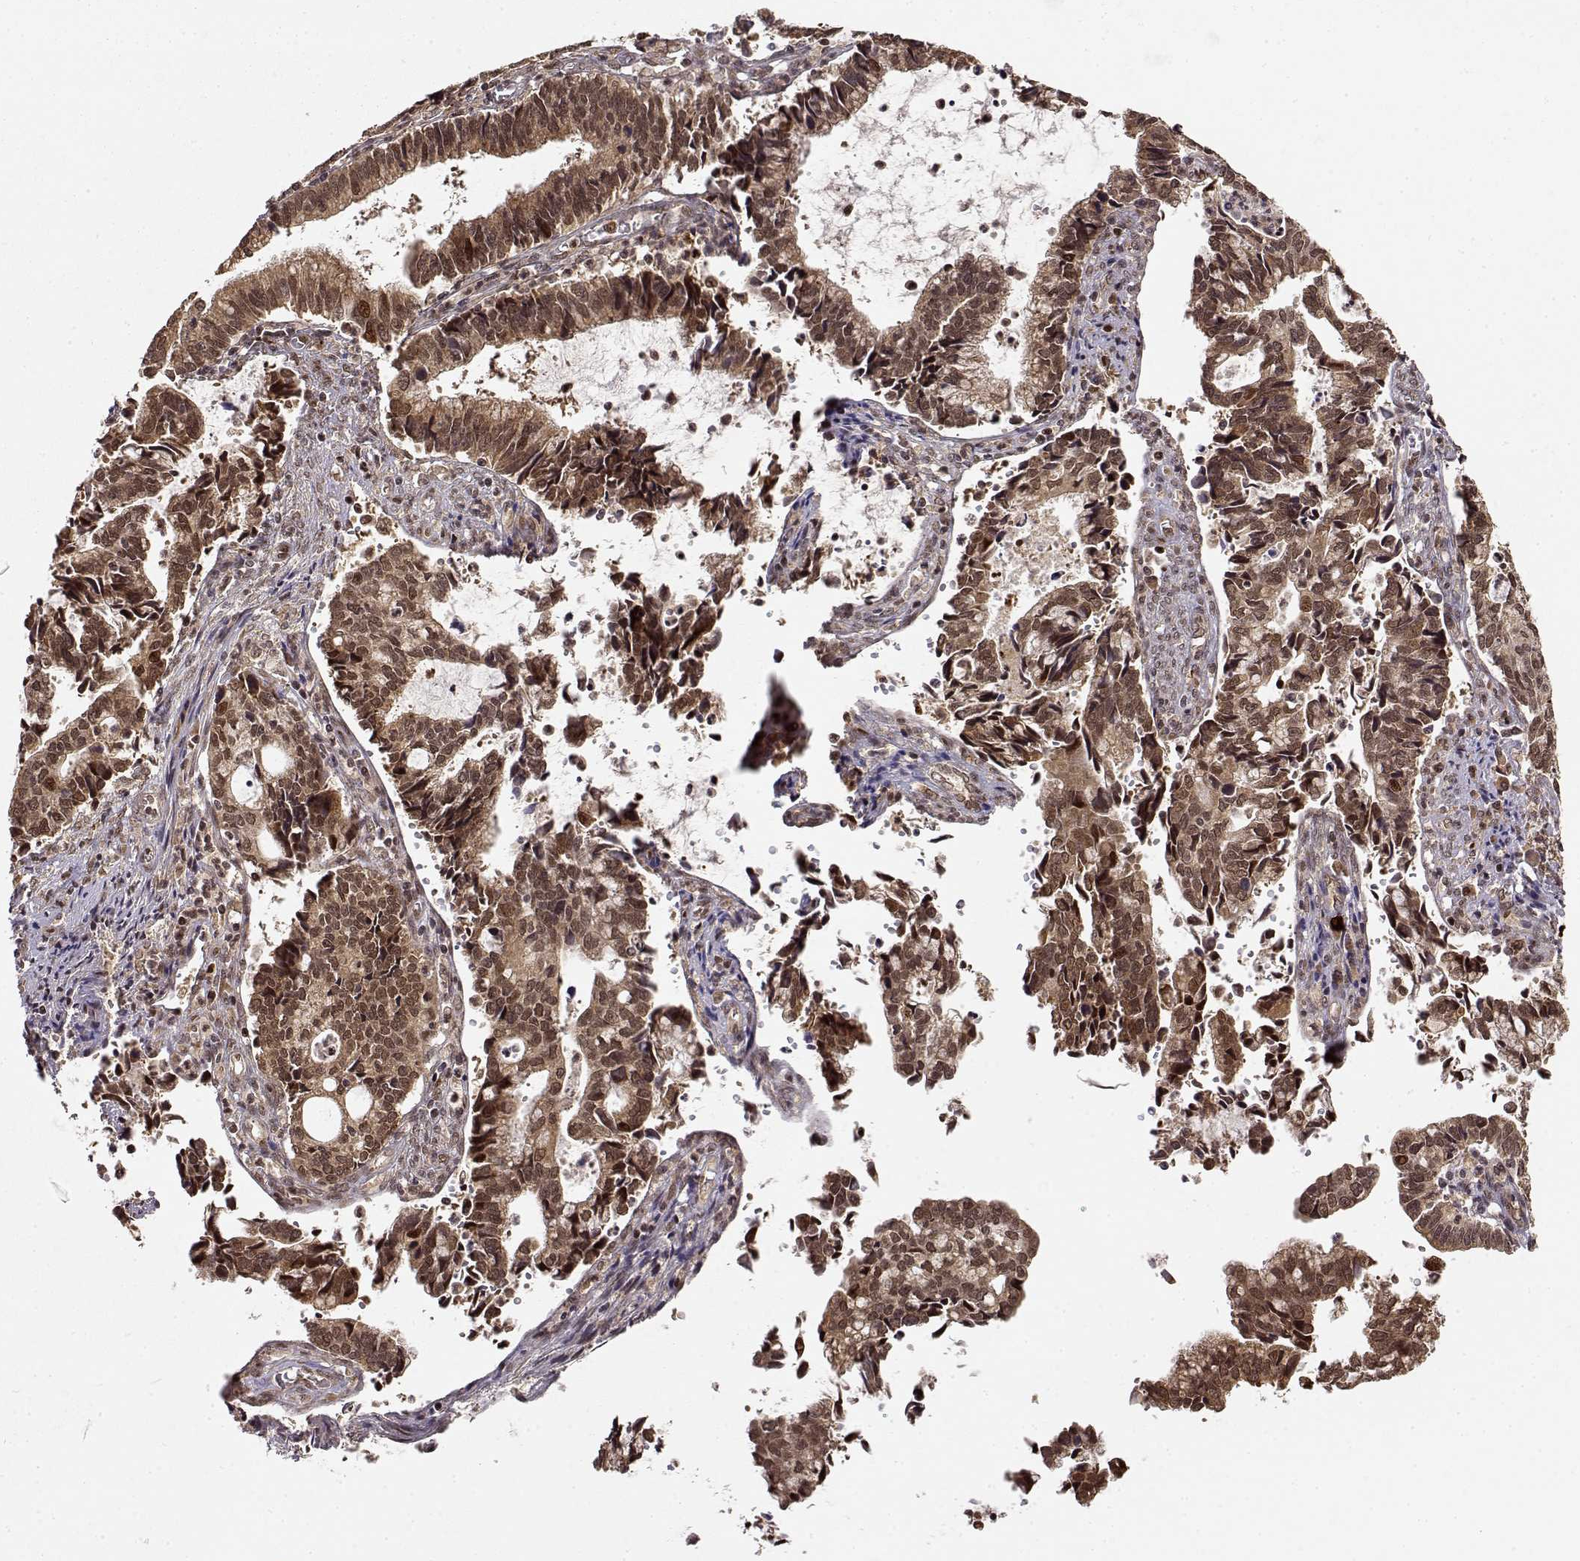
{"staining": {"intensity": "moderate", "quantity": ">75%", "location": "cytoplasmic/membranous,nuclear"}, "tissue": "cervical cancer", "cell_type": "Tumor cells", "image_type": "cancer", "snomed": [{"axis": "morphology", "description": "Adenocarcinoma, NOS"}, {"axis": "topography", "description": "Cervix"}], "caption": "Cervical cancer (adenocarcinoma) stained with a brown dye displays moderate cytoplasmic/membranous and nuclear positive staining in approximately >75% of tumor cells.", "gene": "MAEA", "patient": {"sex": "female", "age": 42}}